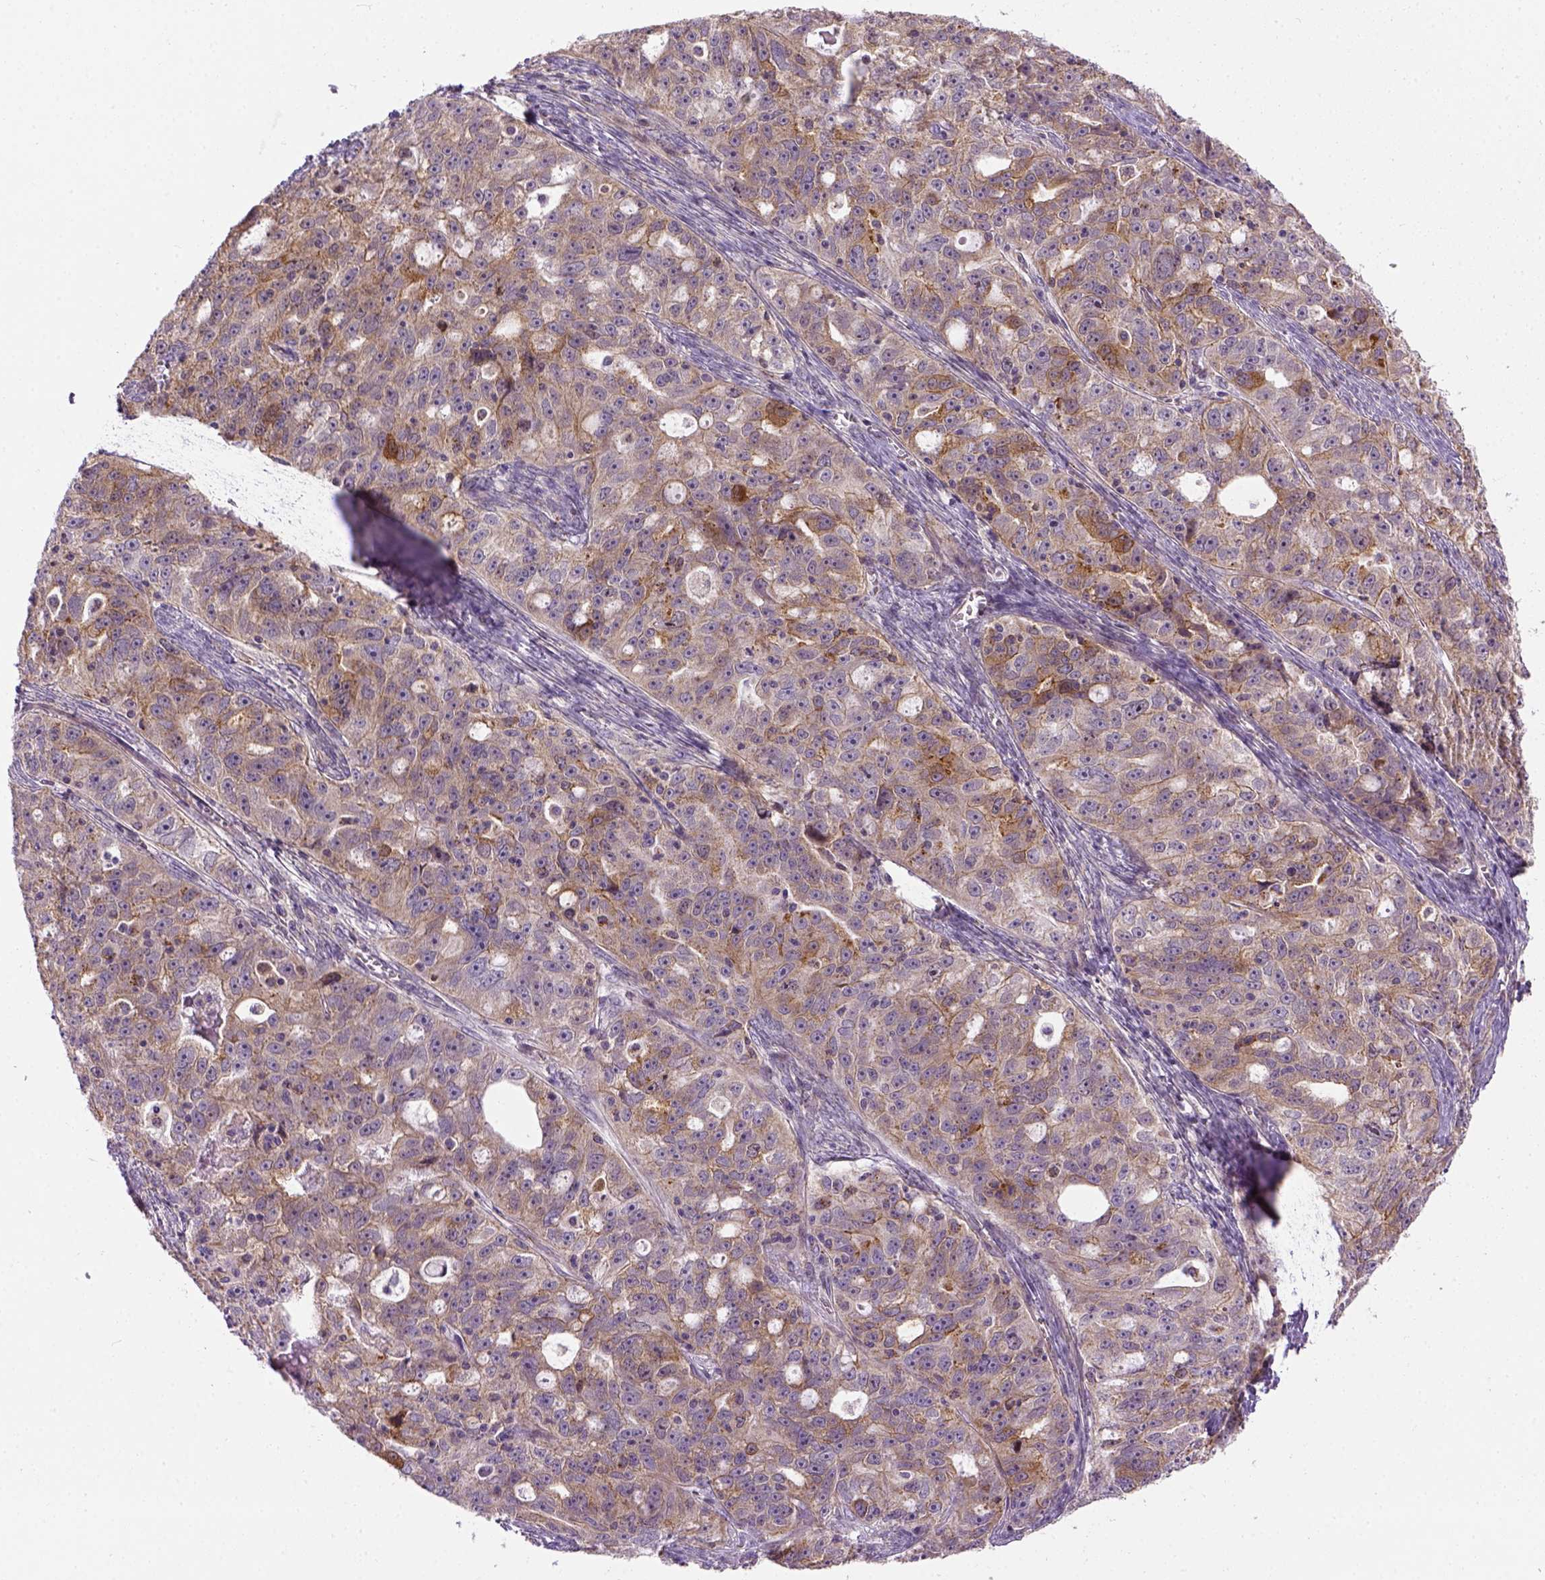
{"staining": {"intensity": "moderate", "quantity": "<25%", "location": "cytoplasmic/membranous"}, "tissue": "ovarian cancer", "cell_type": "Tumor cells", "image_type": "cancer", "snomed": [{"axis": "morphology", "description": "Cystadenocarcinoma, serous, NOS"}, {"axis": "topography", "description": "Ovary"}], "caption": "About <25% of tumor cells in serous cystadenocarcinoma (ovarian) exhibit moderate cytoplasmic/membranous protein staining as visualized by brown immunohistochemical staining.", "gene": "KAZN", "patient": {"sex": "female", "age": 51}}